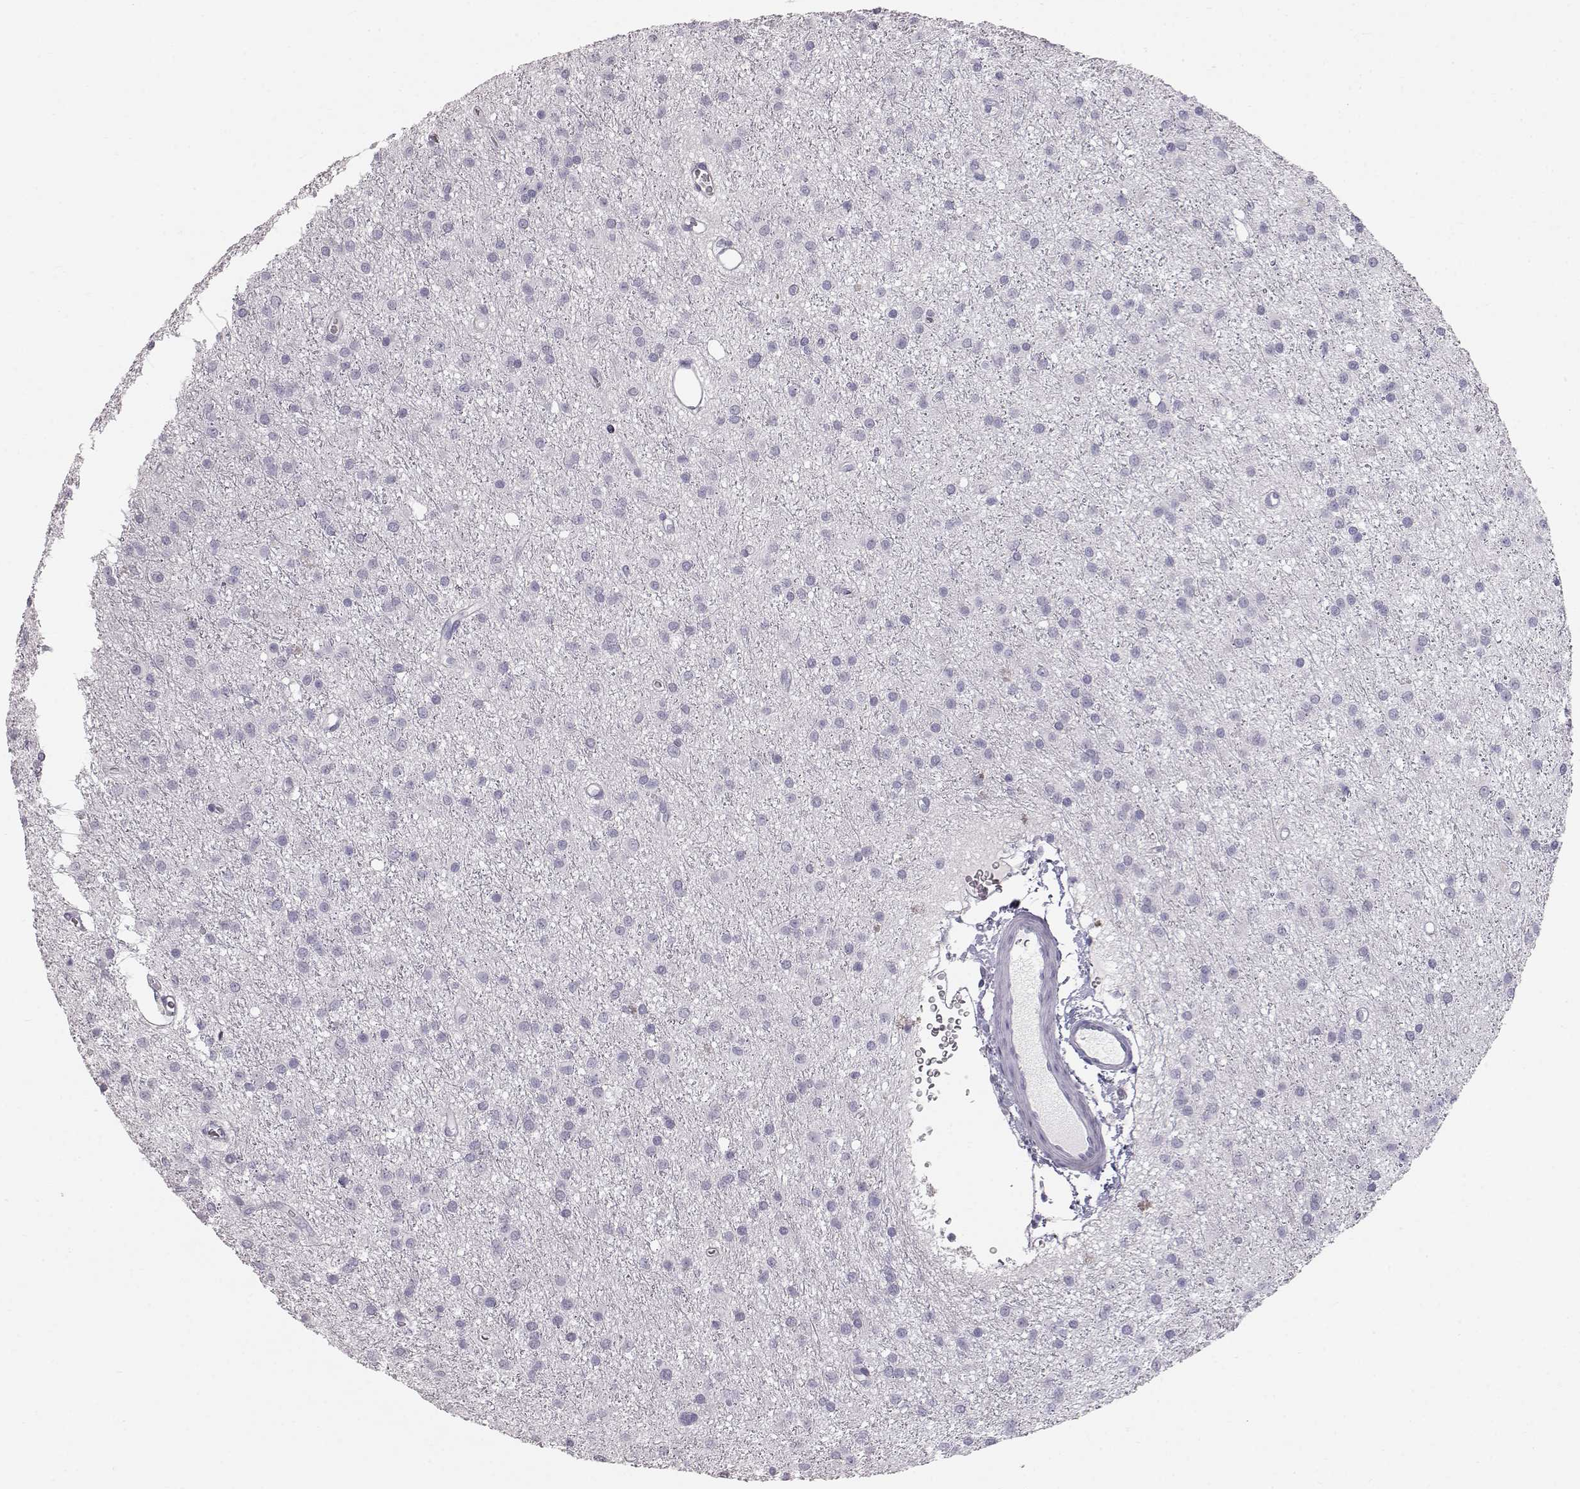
{"staining": {"intensity": "negative", "quantity": "none", "location": "none"}, "tissue": "glioma", "cell_type": "Tumor cells", "image_type": "cancer", "snomed": [{"axis": "morphology", "description": "Glioma, malignant, Low grade"}, {"axis": "topography", "description": "Brain"}], "caption": "IHC of malignant glioma (low-grade) displays no staining in tumor cells.", "gene": "KRTAP16-1", "patient": {"sex": "male", "age": 27}}